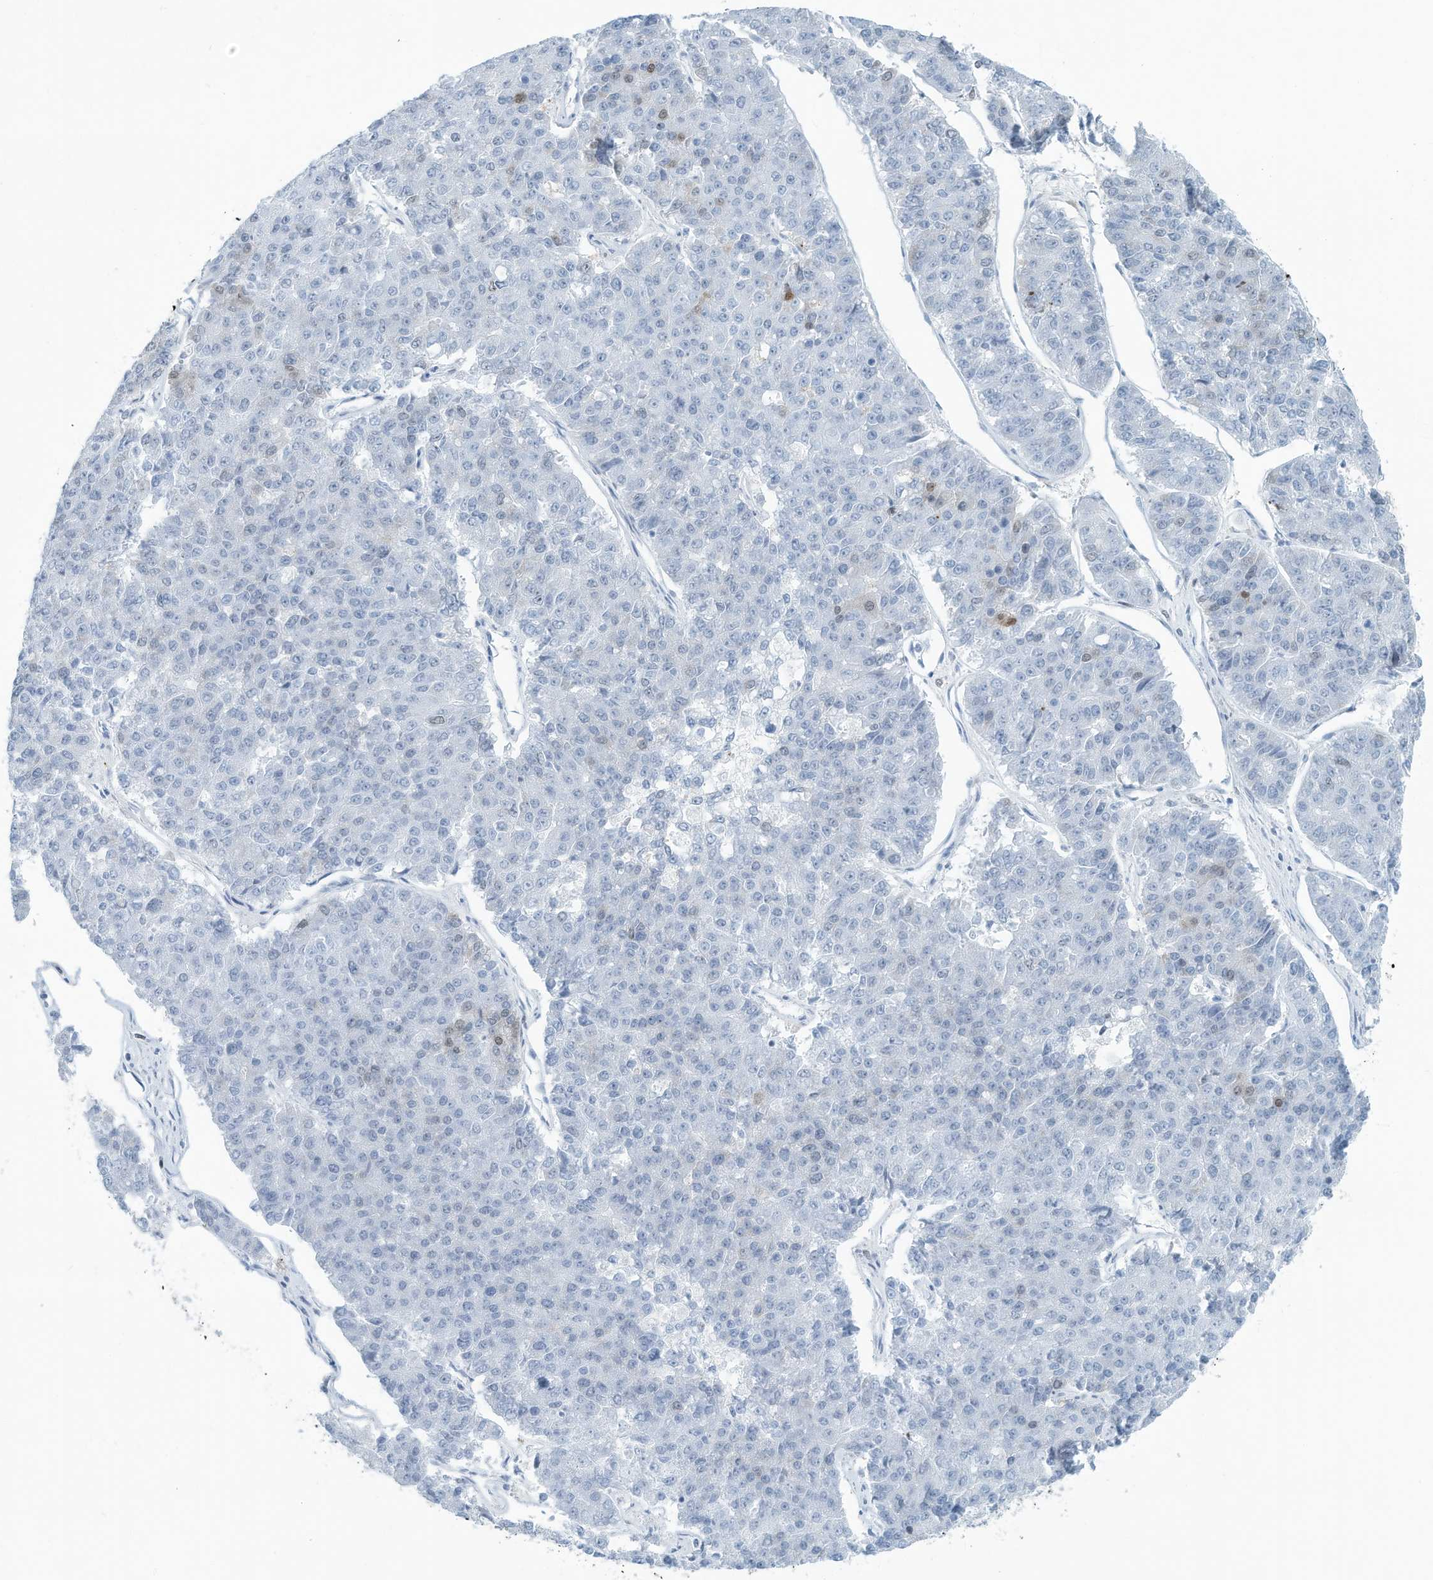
{"staining": {"intensity": "moderate", "quantity": "<25%", "location": "nuclear"}, "tissue": "pancreatic cancer", "cell_type": "Tumor cells", "image_type": "cancer", "snomed": [{"axis": "morphology", "description": "Adenocarcinoma, NOS"}, {"axis": "topography", "description": "Pancreas"}], "caption": "The micrograph demonstrates staining of pancreatic cancer, revealing moderate nuclear protein expression (brown color) within tumor cells.", "gene": "SARNP", "patient": {"sex": "male", "age": 50}}